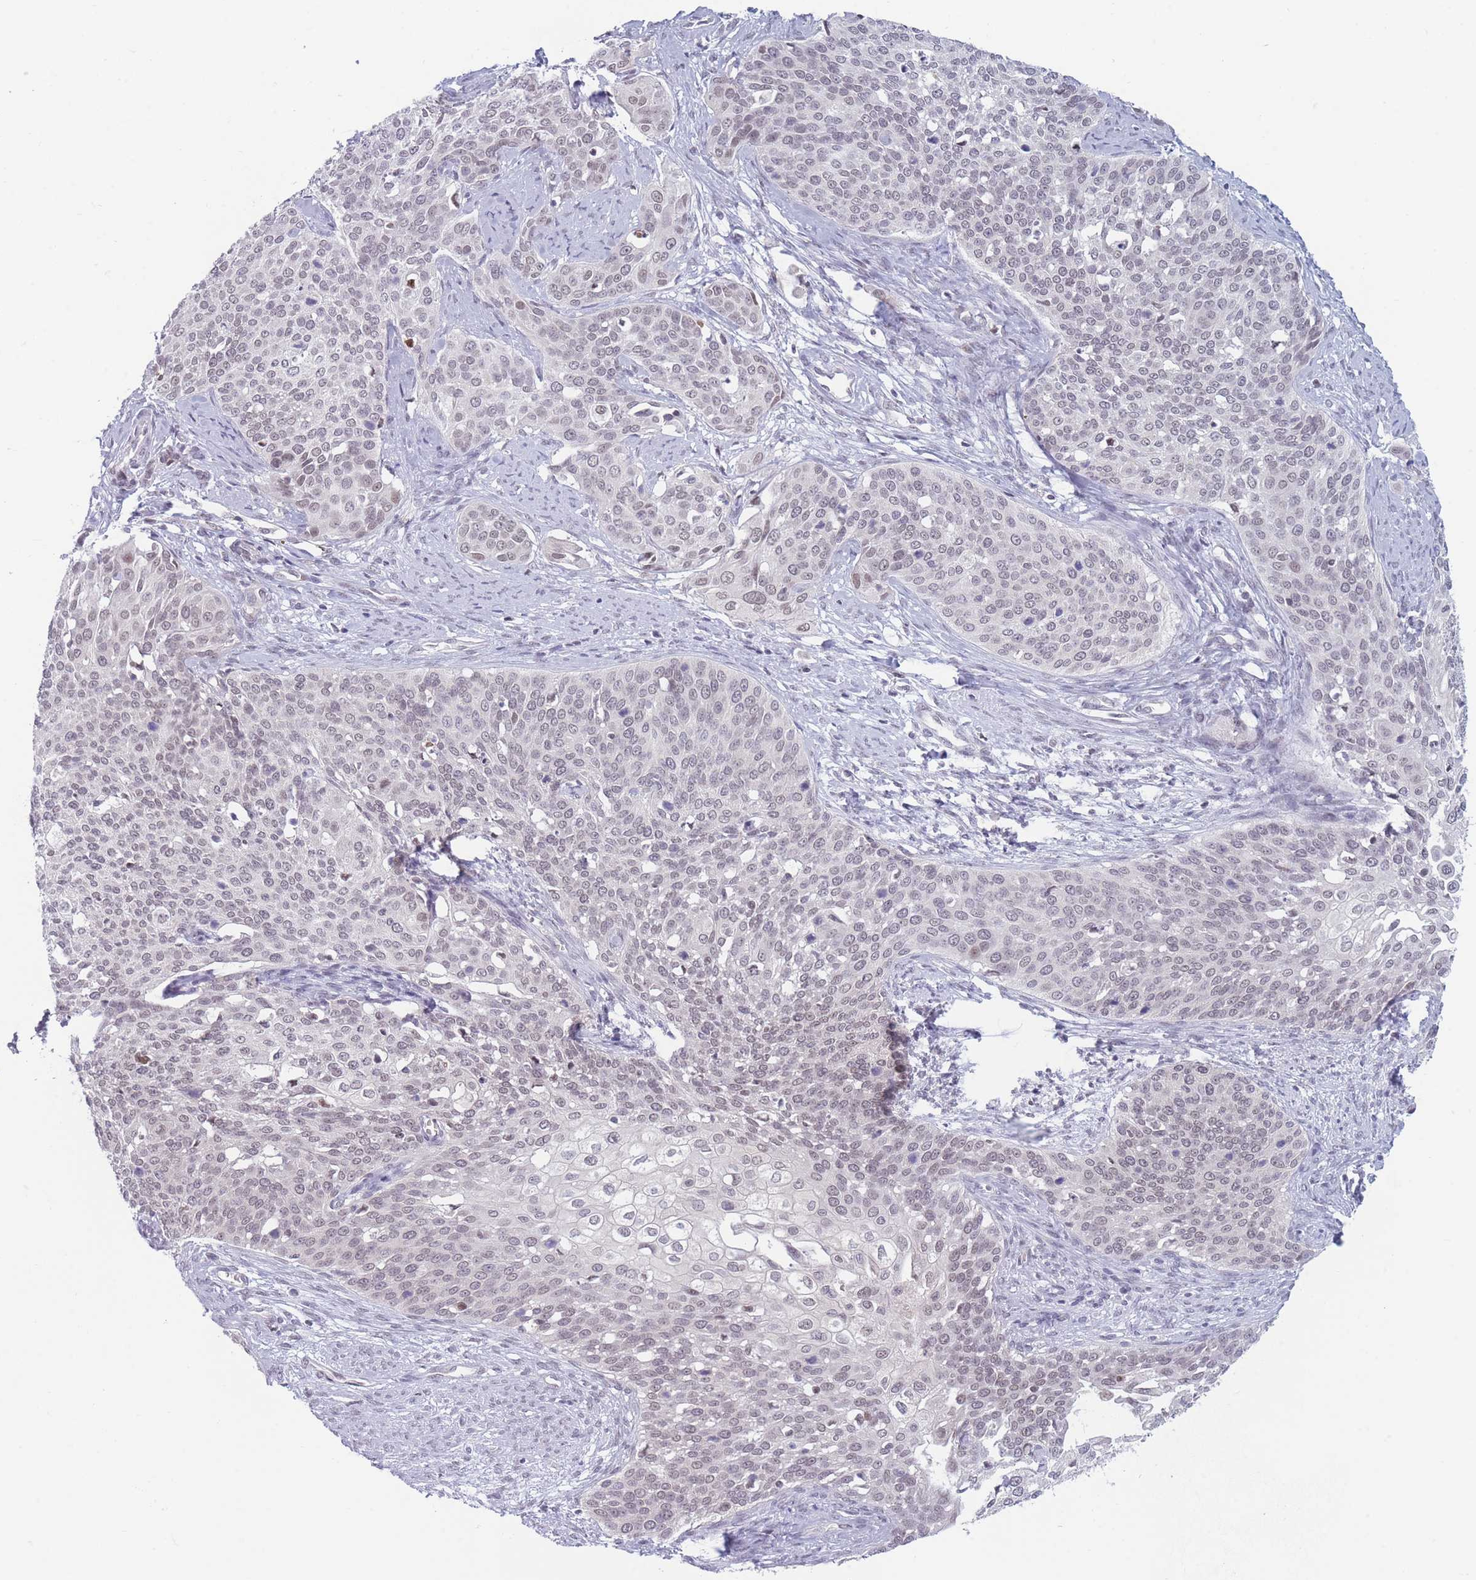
{"staining": {"intensity": "weak", "quantity": "25%-75%", "location": "nuclear"}, "tissue": "cervical cancer", "cell_type": "Tumor cells", "image_type": "cancer", "snomed": [{"axis": "morphology", "description": "Squamous cell carcinoma, NOS"}, {"axis": "topography", "description": "Cervix"}], "caption": "High-magnification brightfield microscopy of cervical cancer (squamous cell carcinoma) stained with DAB (3,3'-diaminobenzidine) (brown) and counterstained with hematoxylin (blue). tumor cells exhibit weak nuclear staining is identified in approximately25%-75% of cells.", "gene": "ARID3B", "patient": {"sex": "female", "age": 44}}